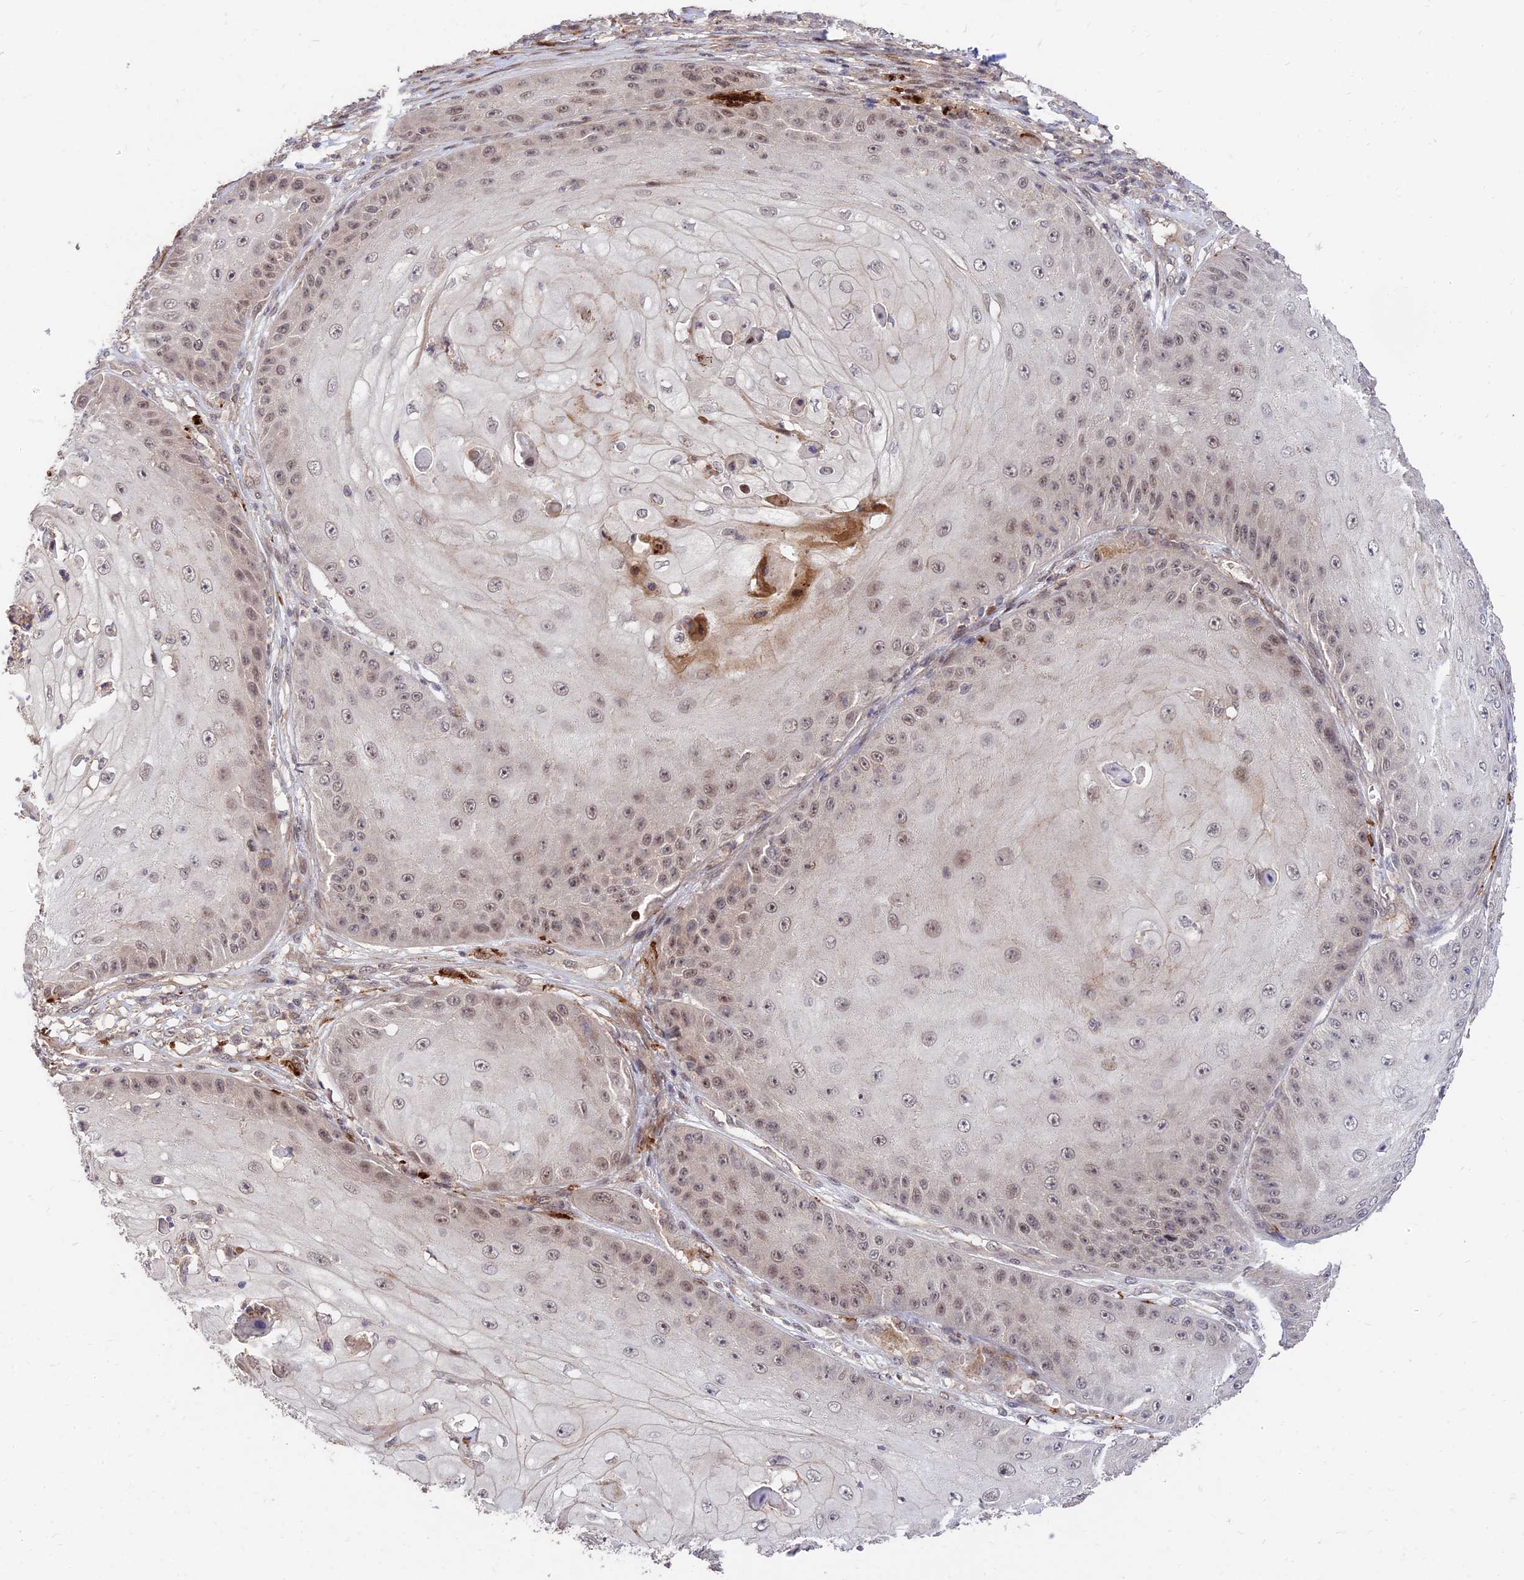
{"staining": {"intensity": "weak", "quantity": ">75%", "location": "nuclear"}, "tissue": "skin cancer", "cell_type": "Tumor cells", "image_type": "cancer", "snomed": [{"axis": "morphology", "description": "Squamous cell carcinoma, NOS"}, {"axis": "topography", "description": "Skin"}], "caption": "DAB (3,3'-diaminobenzidine) immunohistochemical staining of human skin cancer (squamous cell carcinoma) shows weak nuclear protein expression in approximately >75% of tumor cells.", "gene": "ZNF85", "patient": {"sex": "male", "age": 70}}